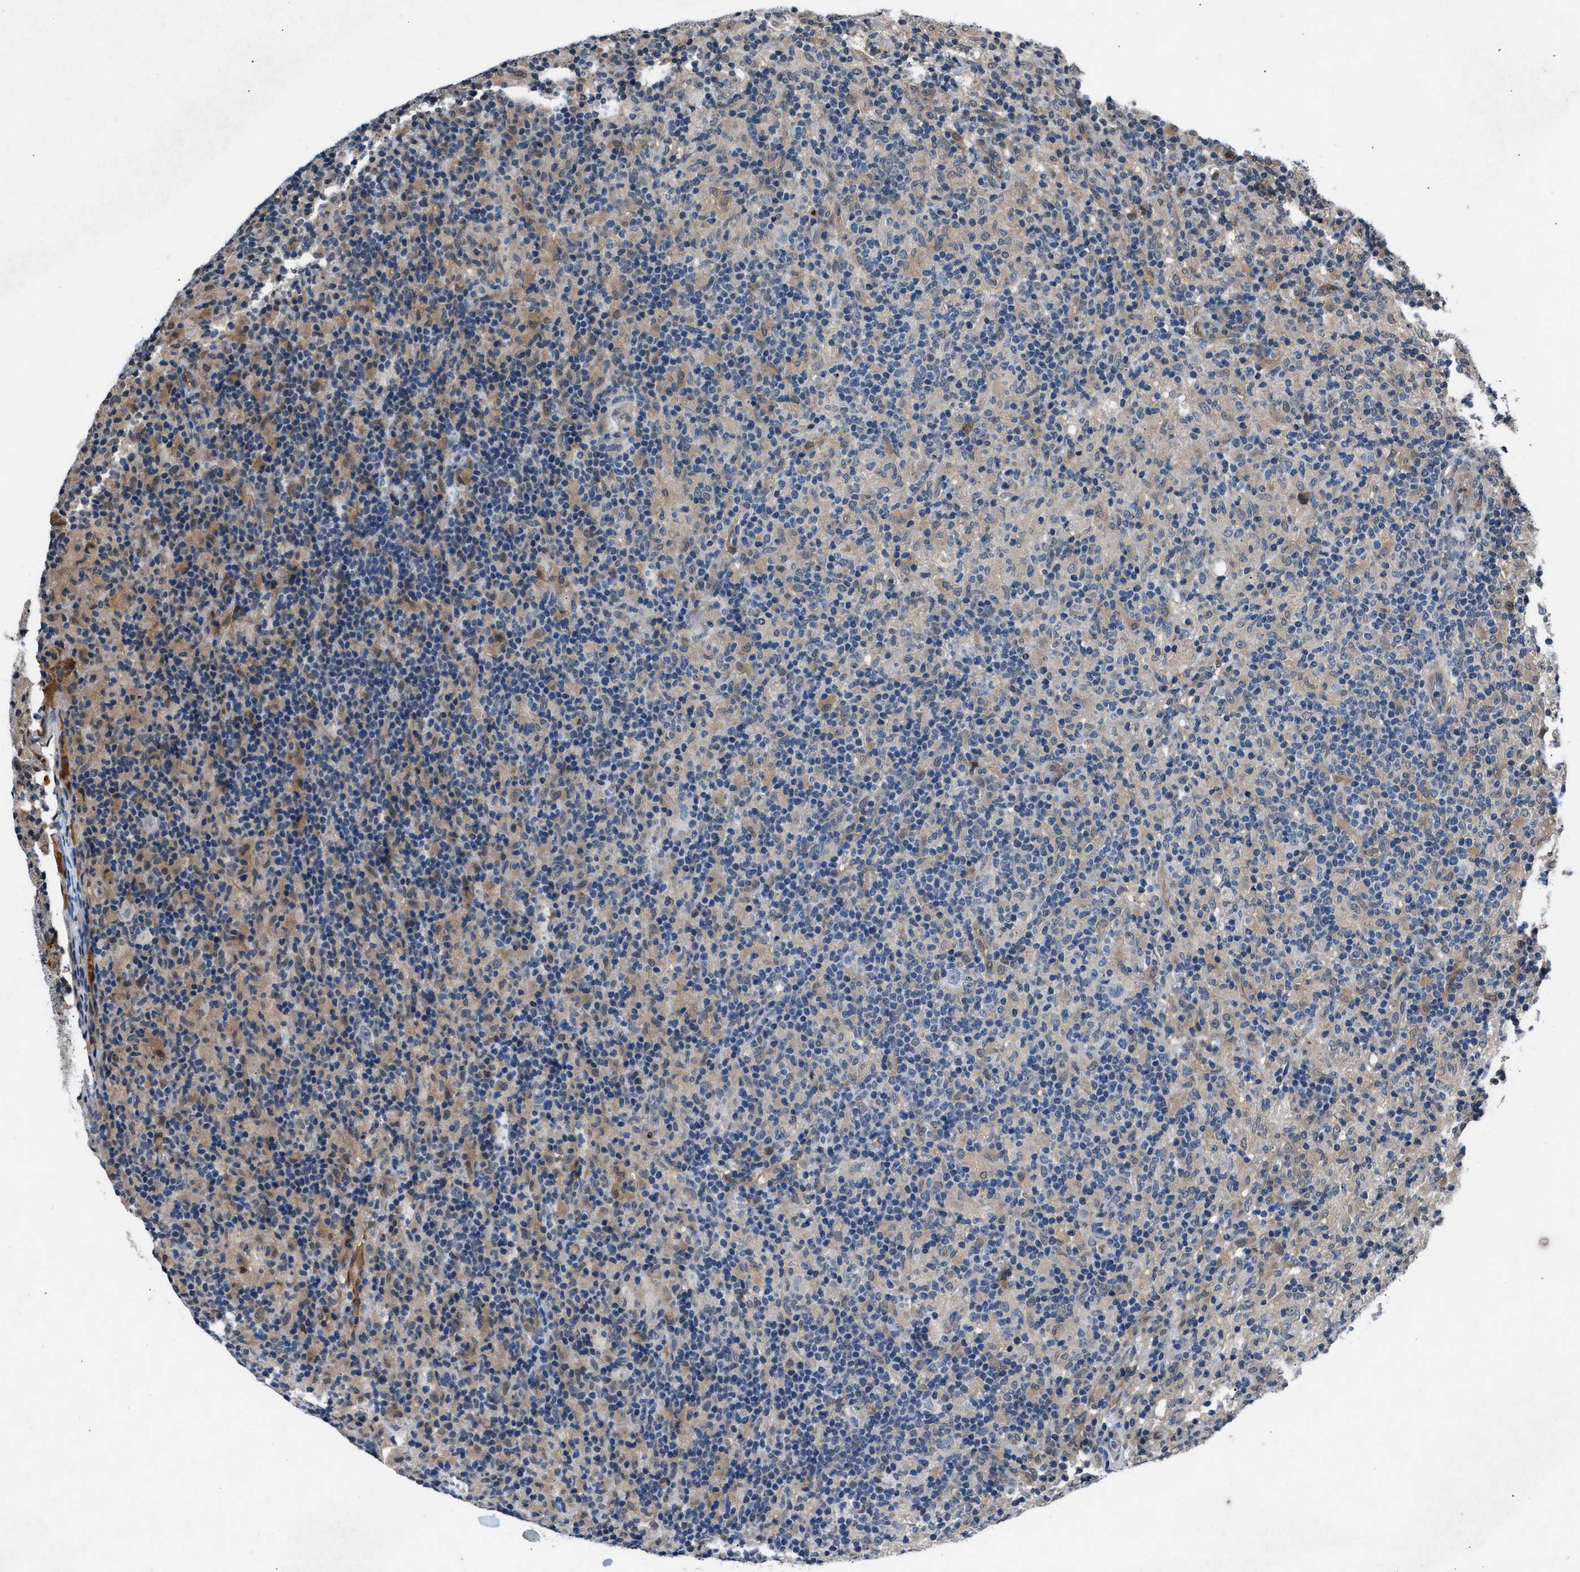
{"staining": {"intensity": "negative", "quantity": "none", "location": "none"}, "tissue": "lymphoma", "cell_type": "Tumor cells", "image_type": "cancer", "snomed": [{"axis": "morphology", "description": "Hodgkin's disease, NOS"}, {"axis": "topography", "description": "Lymph node"}], "caption": "Lymphoma was stained to show a protein in brown. There is no significant positivity in tumor cells.", "gene": "TP53I3", "patient": {"sex": "male", "age": 70}}